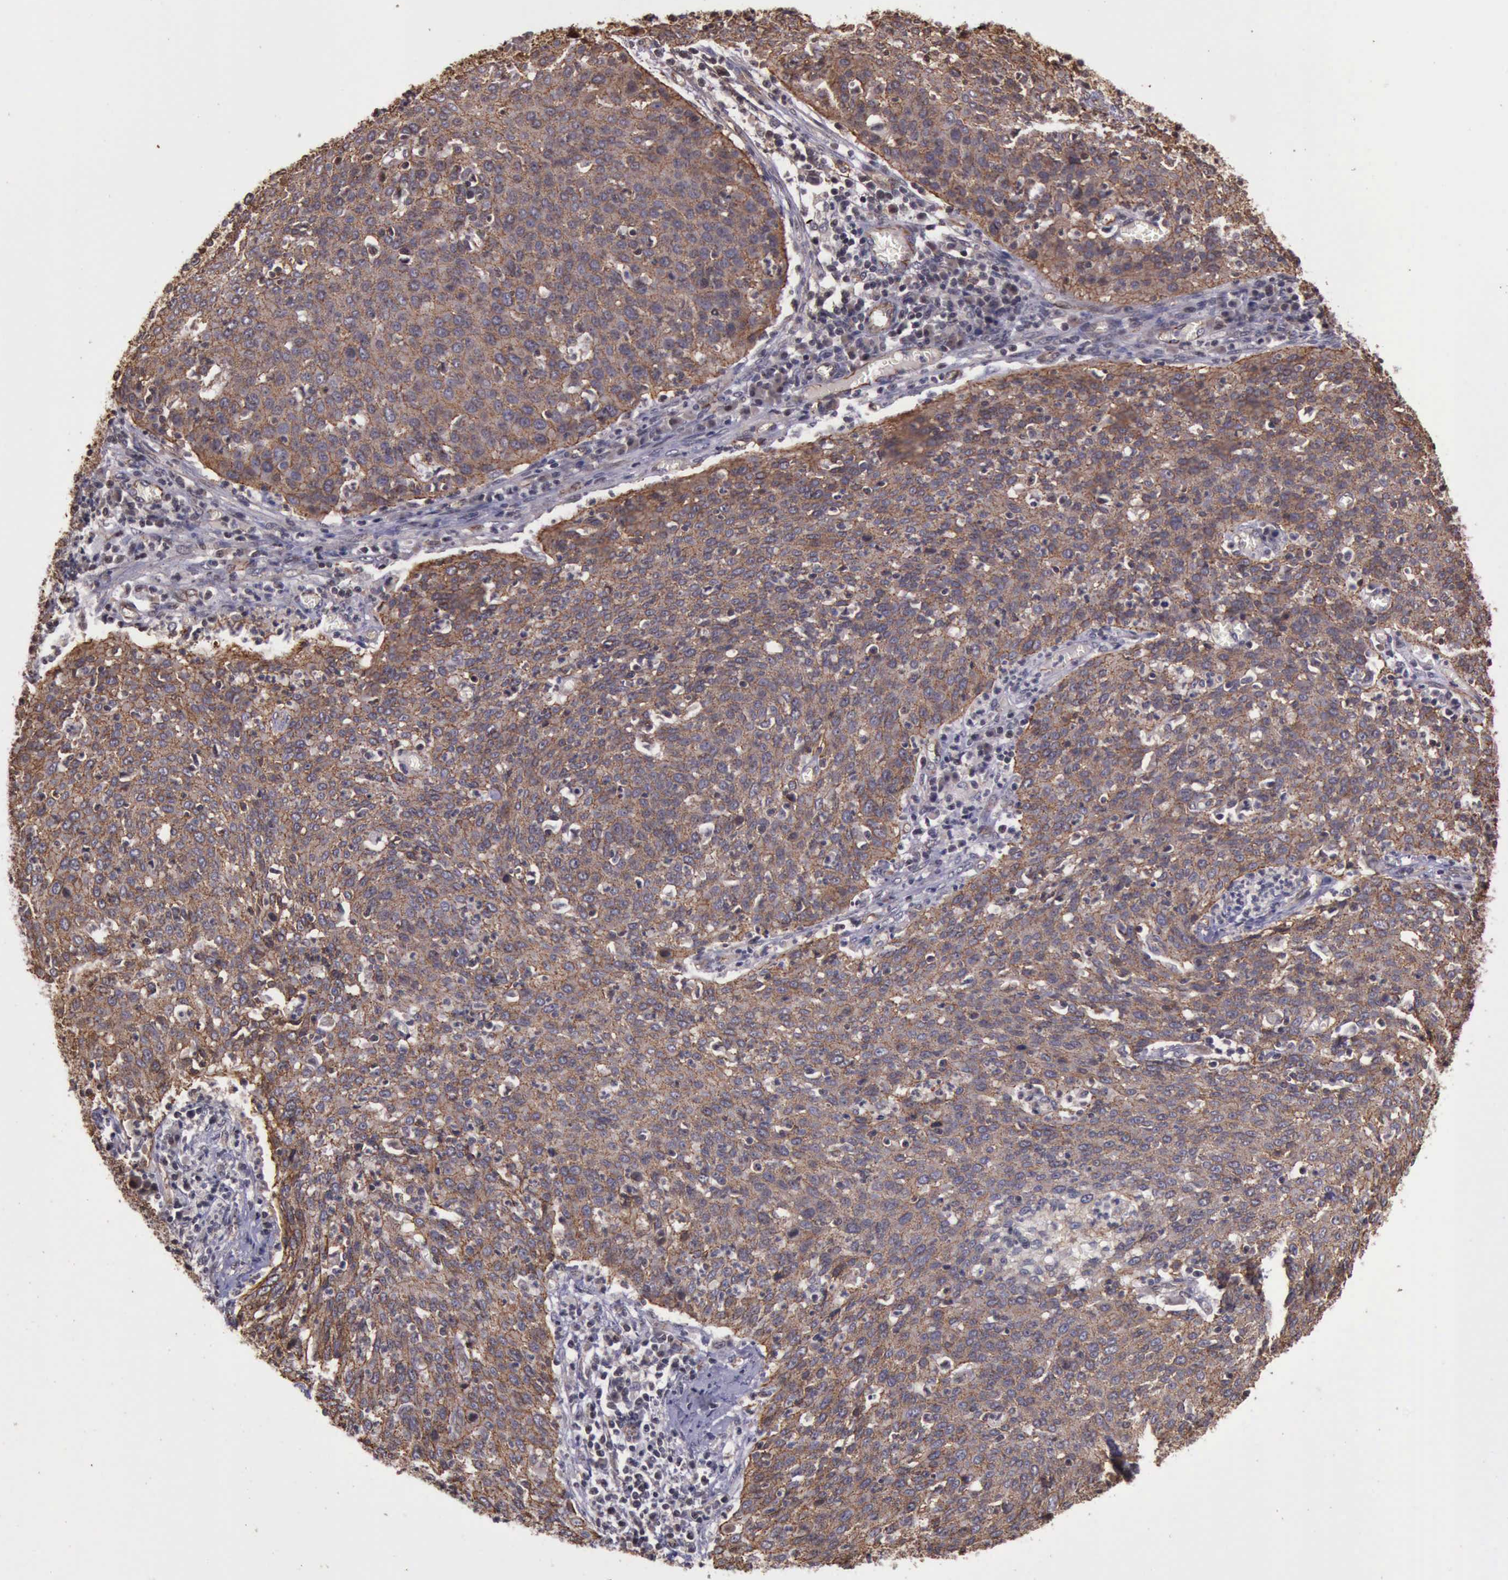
{"staining": {"intensity": "weak", "quantity": ">75%", "location": "cytoplasmic/membranous"}, "tissue": "cervical cancer", "cell_type": "Tumor cells", "image_type": "cancer", "snomed": [{"axis": "morphology", "description": "Squamous cell carcinoma, NOS"}, {"axis": "topography", "description": "Cervix"}], "caption": "Tumor cells exhibit low levels of weak cytoplasmic/membranous staining in approximately >75% of cells in human cervical cancer (squamous cell carcinoma).", "gene": "CTNNB1", "patient": {"sex": "female", "age": 38}}